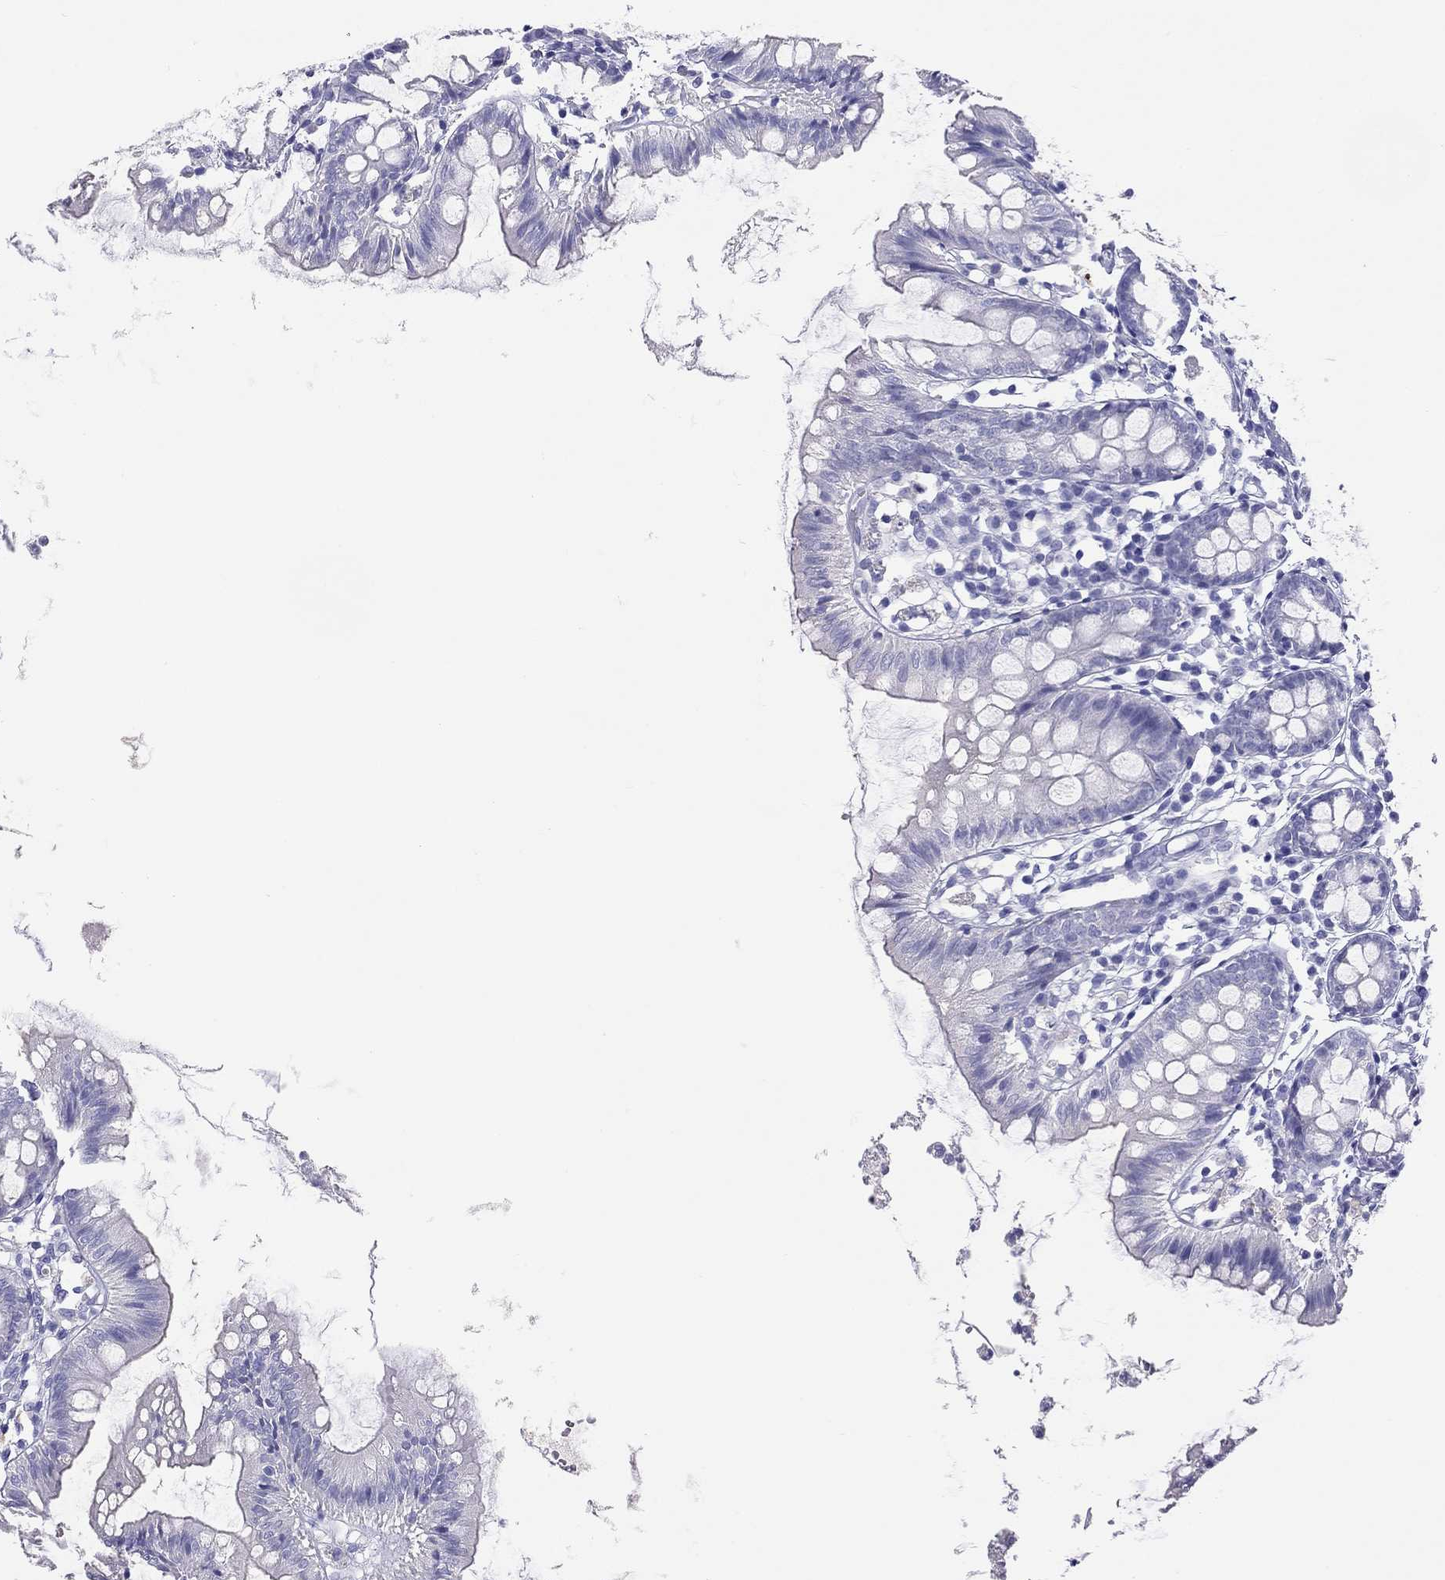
{"staining": {"intensity": "negative", "quantity": "none", "location": "none"}, "tissue": "colon", "cell_type": "Endothelial cells", "image_type": "normal", "snomed": [{"axis": "morphology", "description": "Normal tissue, NOS"}, {"axis": "topography", "description": "Colon"}], "caption": "This image is of benign colon stained with immunohistochemistry to label a protein in brown with the nuclei are counter-stained blue. There is no staining in endothelial cells. (Immunohistochemistry (ihc), brightfield microscopy, high magnification).", "gene": "HLA", "patient": {"sex": "female", "age": 84}}